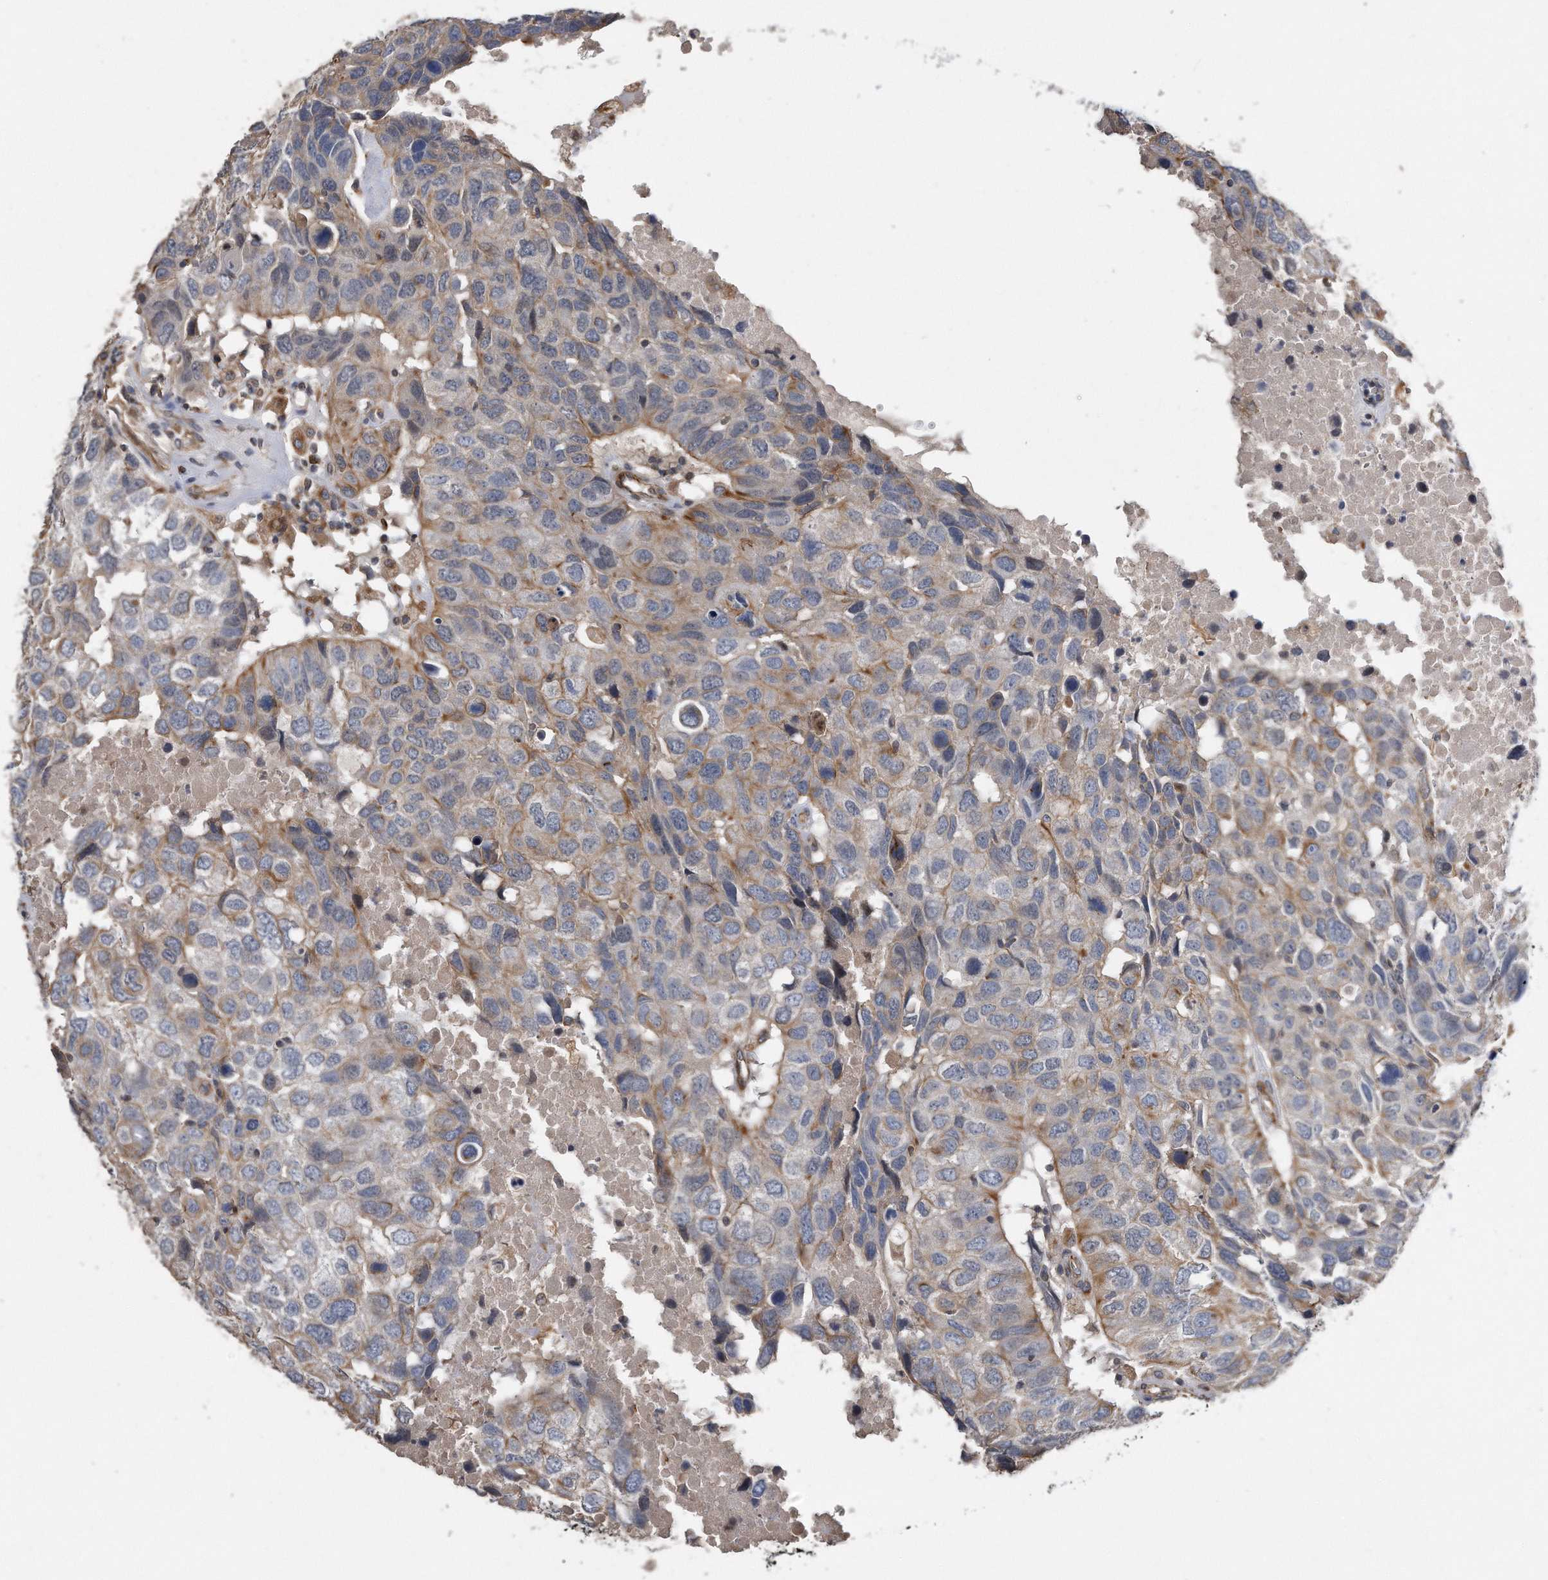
{"staining": {"intensity": "weak", "quantity": "25%-75%", "location": "cytoplasmic/membranous"}, "tissue": "head and neck cancer", "cell_type": "Tumor cells", "image_type": "cancer", "snomed": [{"axis": "morphology", "description": "Squamous cell carcinoma, NOS"}, {"axis": "topography", "description": "Head-Neck"}], "caption": "Approximately 25%-75% of tumor cells in head and neck squamous cell carcinoma display weak cytoplasmic/membranous protein positivity as visualized by brown immunohistochemical staining.", "gene": "GPC1", "patient": {"sex": "male", "age": 66}}